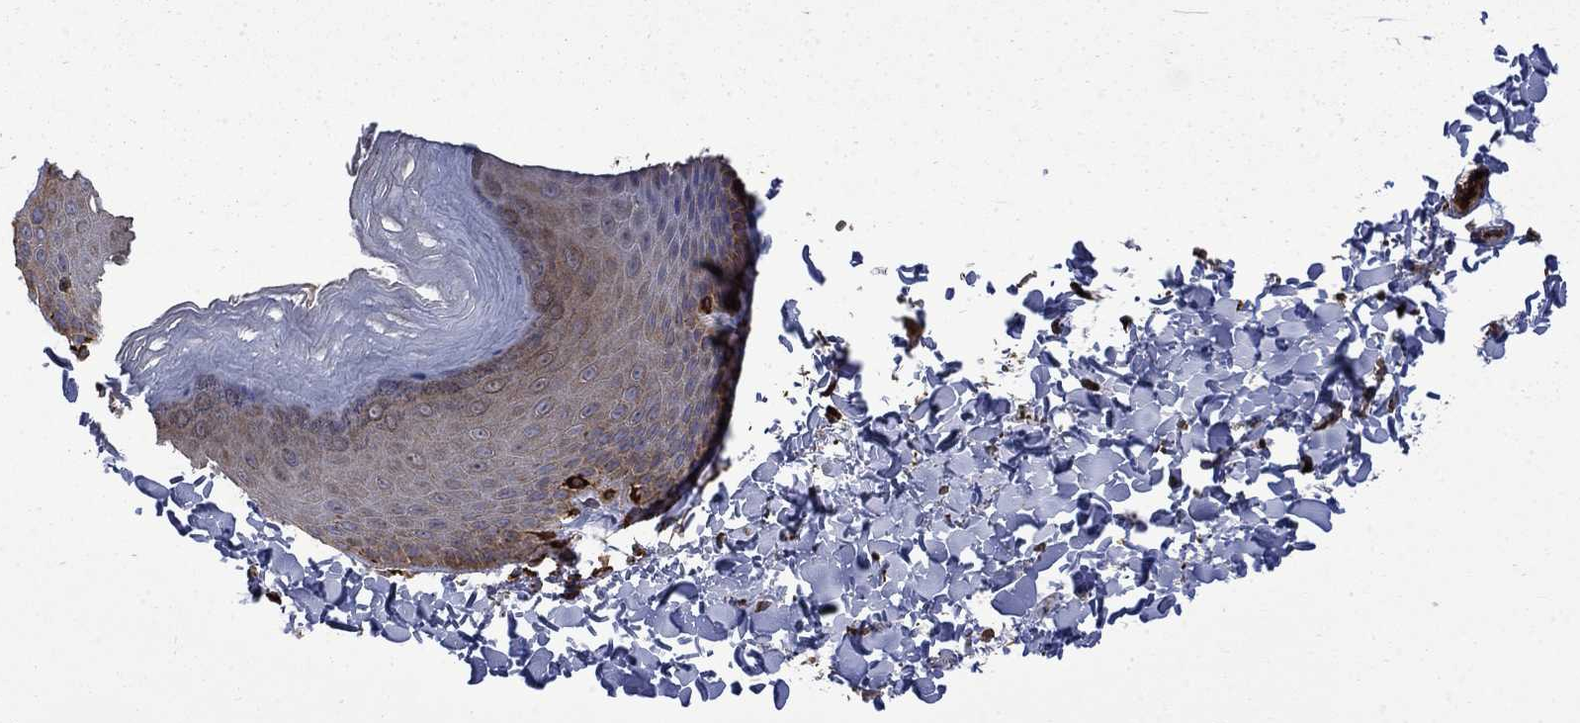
{"staining": {"intensity": "moderate", "quantity": "25%-75%", "location": "cytoplasmic/membranous"}, "tissue": "skin", "cell_type": "Epidermal cells", "image_type": "normal", "snomed": [{"axis": "morphology", "description": "Normal tissue, NOS"}, {"axis": "topography", "description": "Anal"}], "caption": "A histopathology image of skin stained for a protein shows moderate cytoplasmic/membranous brown staining in epidermal cells. Nuclei are stained in blue.", "gene": "CUTC", "patient": {"sex": "male", "age": 53}}